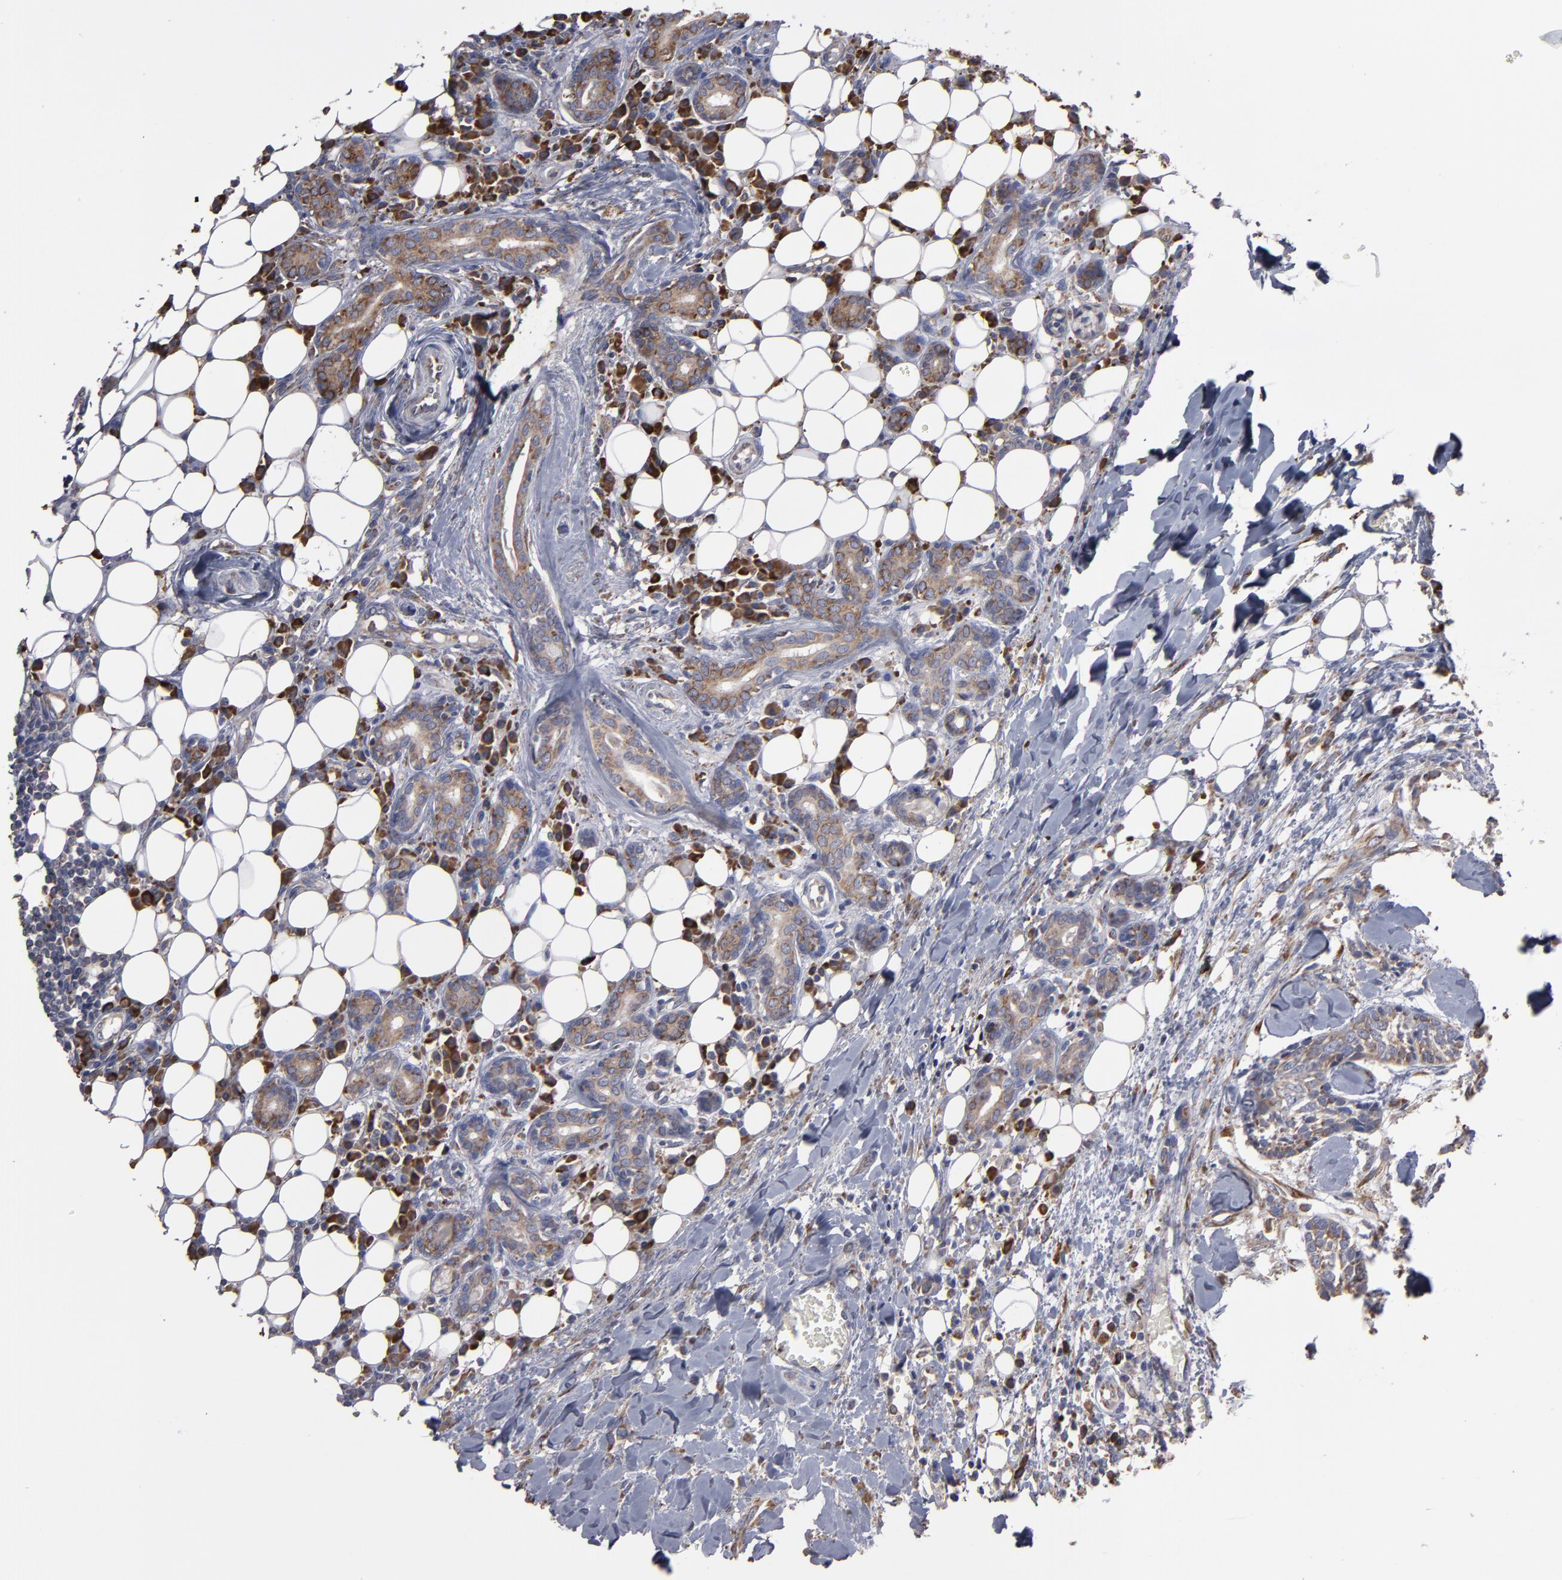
{"staining": {"intensity": "moderate", "quantity": ">75%", "location": "cytoplasmic/membranous"}, "tissue": "head and neck cancer", "cell_type": "Tumor cells", "image_type": "cancer", "snomed": [{"axis": "morphology", "description": "Squamous cell carcinoma, NOS"}, {"axis": "topography", "description": "Salivary gland"}, {"axis": "topography", "description": "Head-Neck"}], "caption": "Head and neck cancer stained for a protein reveals moderate cytoplasmic/membranous positivity in tumor cells. Using DAB (3,3'-diaminobenzidine) (brown) and hematoxylin (blue) stains, captured at high magnification using brightfield microscopy.", "gene": "SND1", "patient": {"sex": "male", "age": 70}}